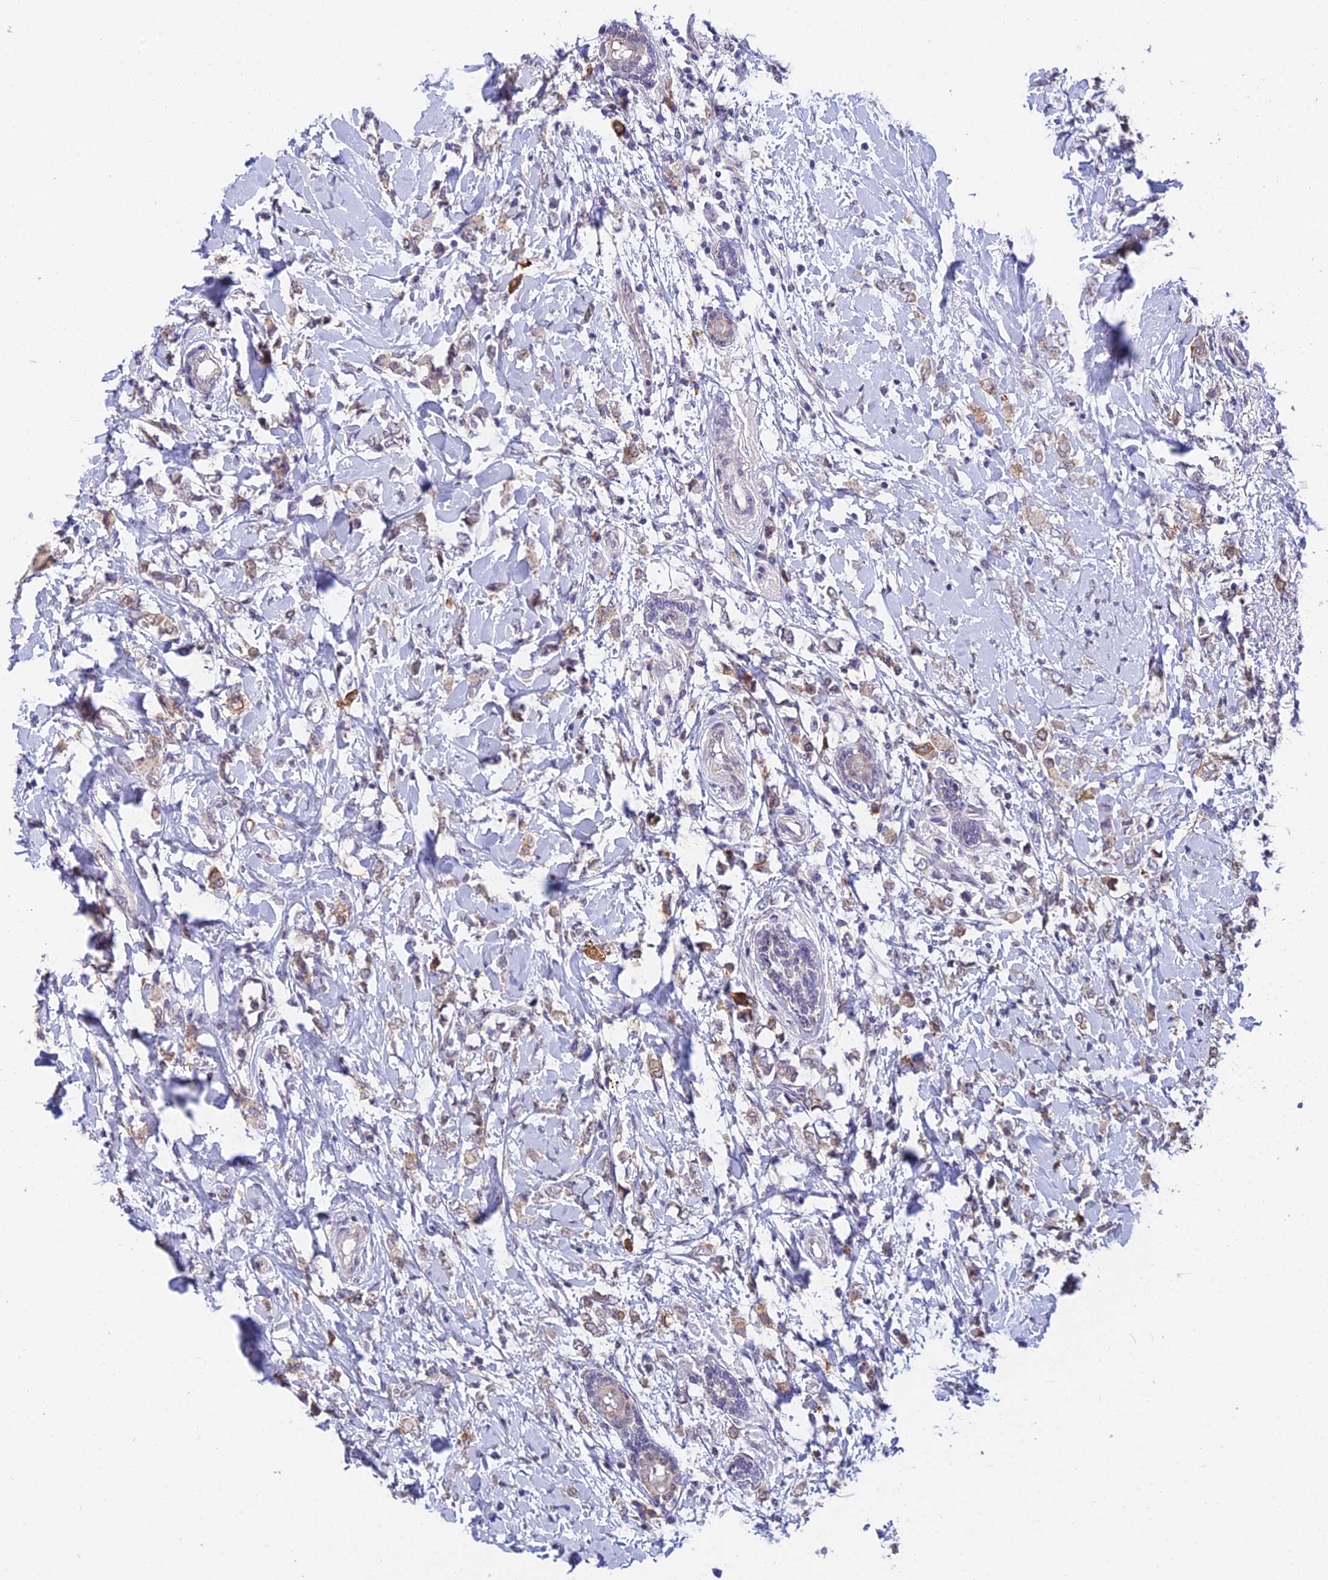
{"staining": {"intensity": "weak", "quantity": "<25%", "location": "cytoplasmic/membranous"}, "tissue": "breast cancer", "cell_type": "Tumor cells", "image_type": "cancer", "snomed": [{"axis": "morphology", "description": "Normal tissue, NOS"}, {"axis": "morphology", "description": "Lobular carcinoma"}, {"axis": "topography", "description": "Breast"}], "caption": "Tumor cells show no significant positivity in breast cancer. The staining was performed using DAB (3,3'-diaminobenzidine) to visualize the protein expression in brown, while the nuclei were stained in blue with hematoxylin (Magnification: 20x).", "gene": "HOXB1", "patient": {"sex": "female", "age": 47}}